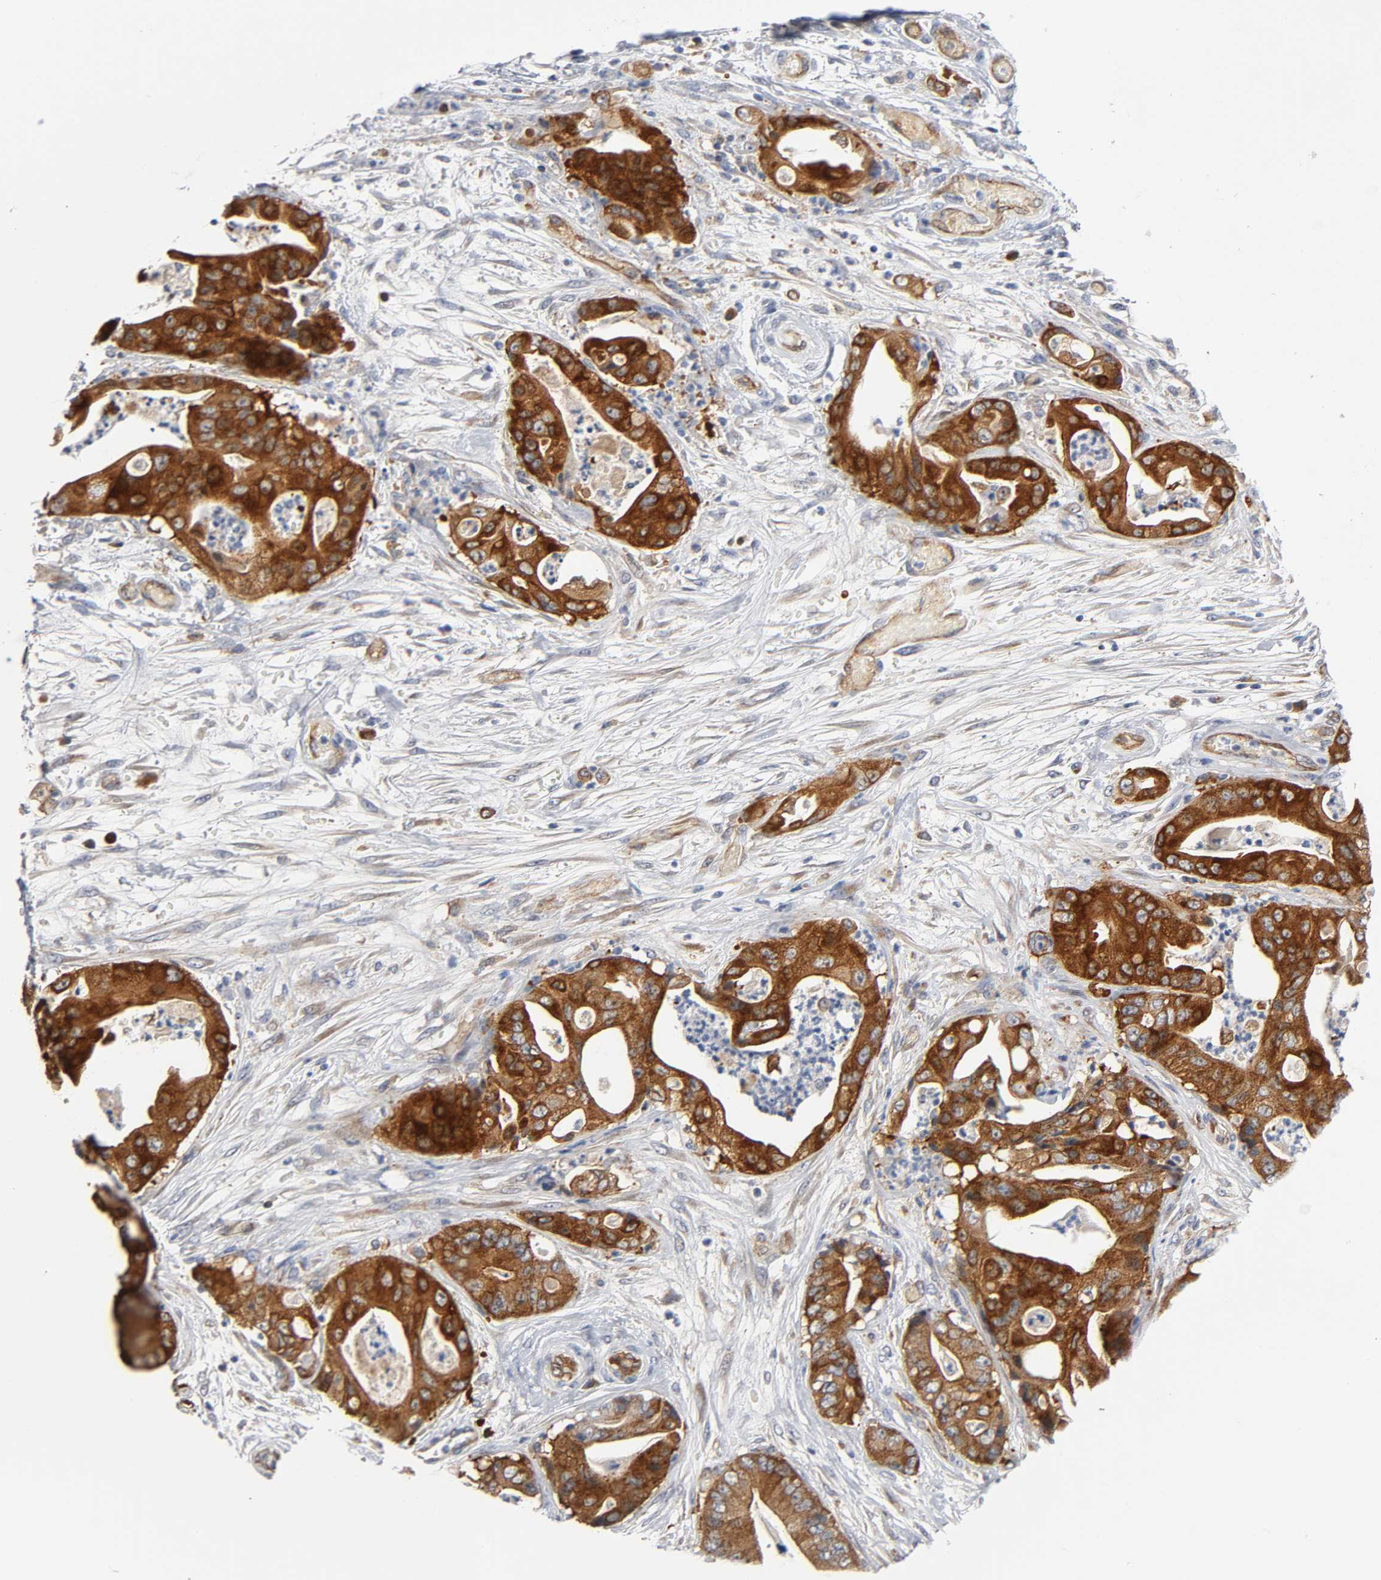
{"staining": {"intensity": "strong", "quantity": ">75%", "location": "cytoplasmic/membranous"}, "tissue": "stomach cancer", "cell_type": "Tumor cells", "image_type": "cancer", "snomed": [{"axis": "morphology", "description": "Adenocarcinoma, NOS"}, {"axis": "topography", "description": "Stomach"}], "caption": "Immunohistochemical staining of stomach cancer displays high levels of strong cytoplasmic/membranous protein positivity in about >75% of tumor cells. The protein is shown in brown color, while the nuclei are stained blue.", "gene": "CD2AP", "patient": {"sex": "female", "age": 73}}